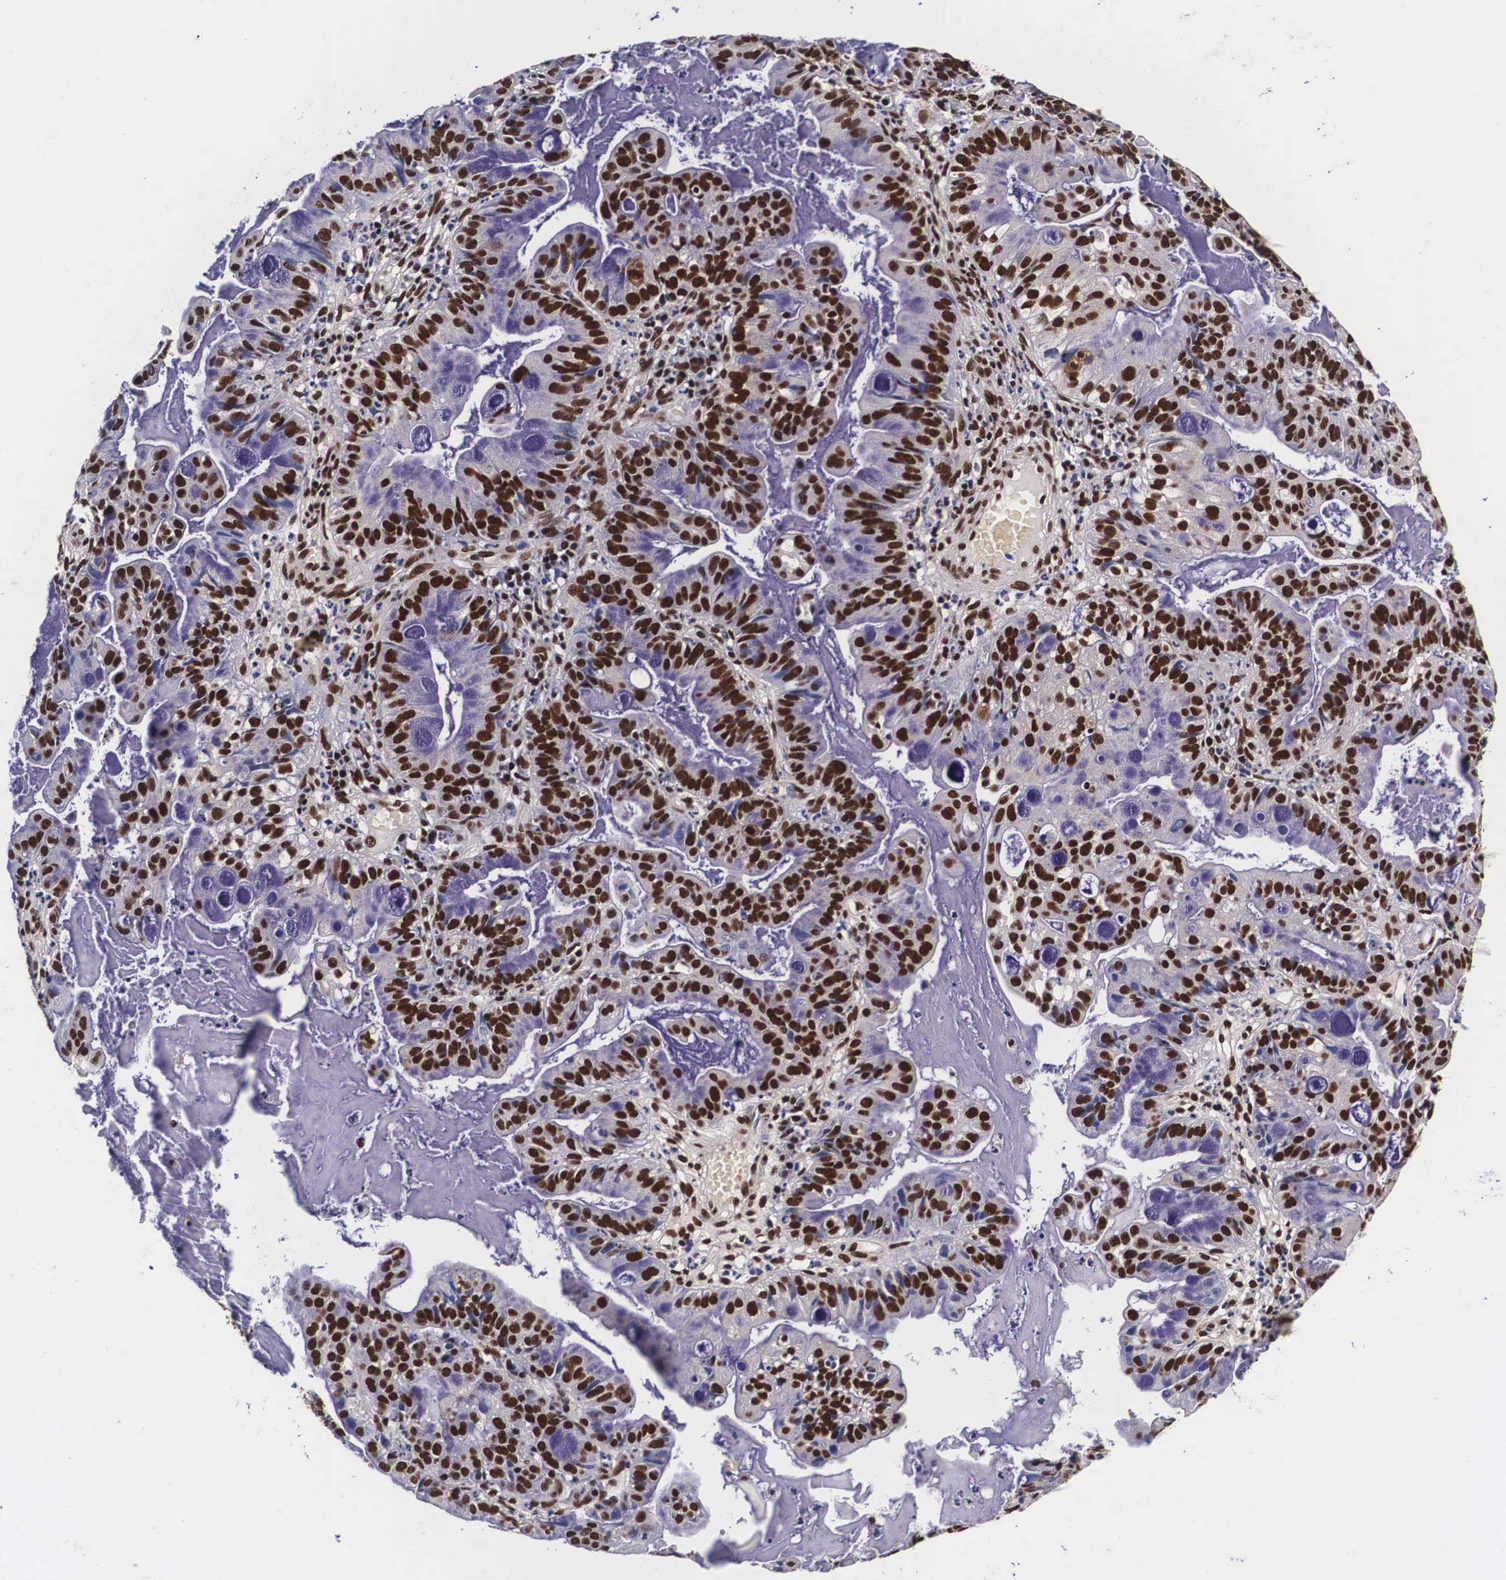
{"staining": {"intensity": "strong", "quantity": ">75%", "location": "nuclear"}, "tissue": "cervical cancer", "cell_type": "Tumor cells", "image_type": "cancer", "snomed": [{"axis": "morphology", "description": "Adenocarcinoma, NOS"}, {"axis": "topography", "description": "Cervix"}], "caption": "This is a photomicrograph of IHC staining of cervical adenocarcinoma, which shows strong staining in the nuclear of tumor cells.", "gene": "PABPN1", "patient": {"sex": "female", "age": 41}}